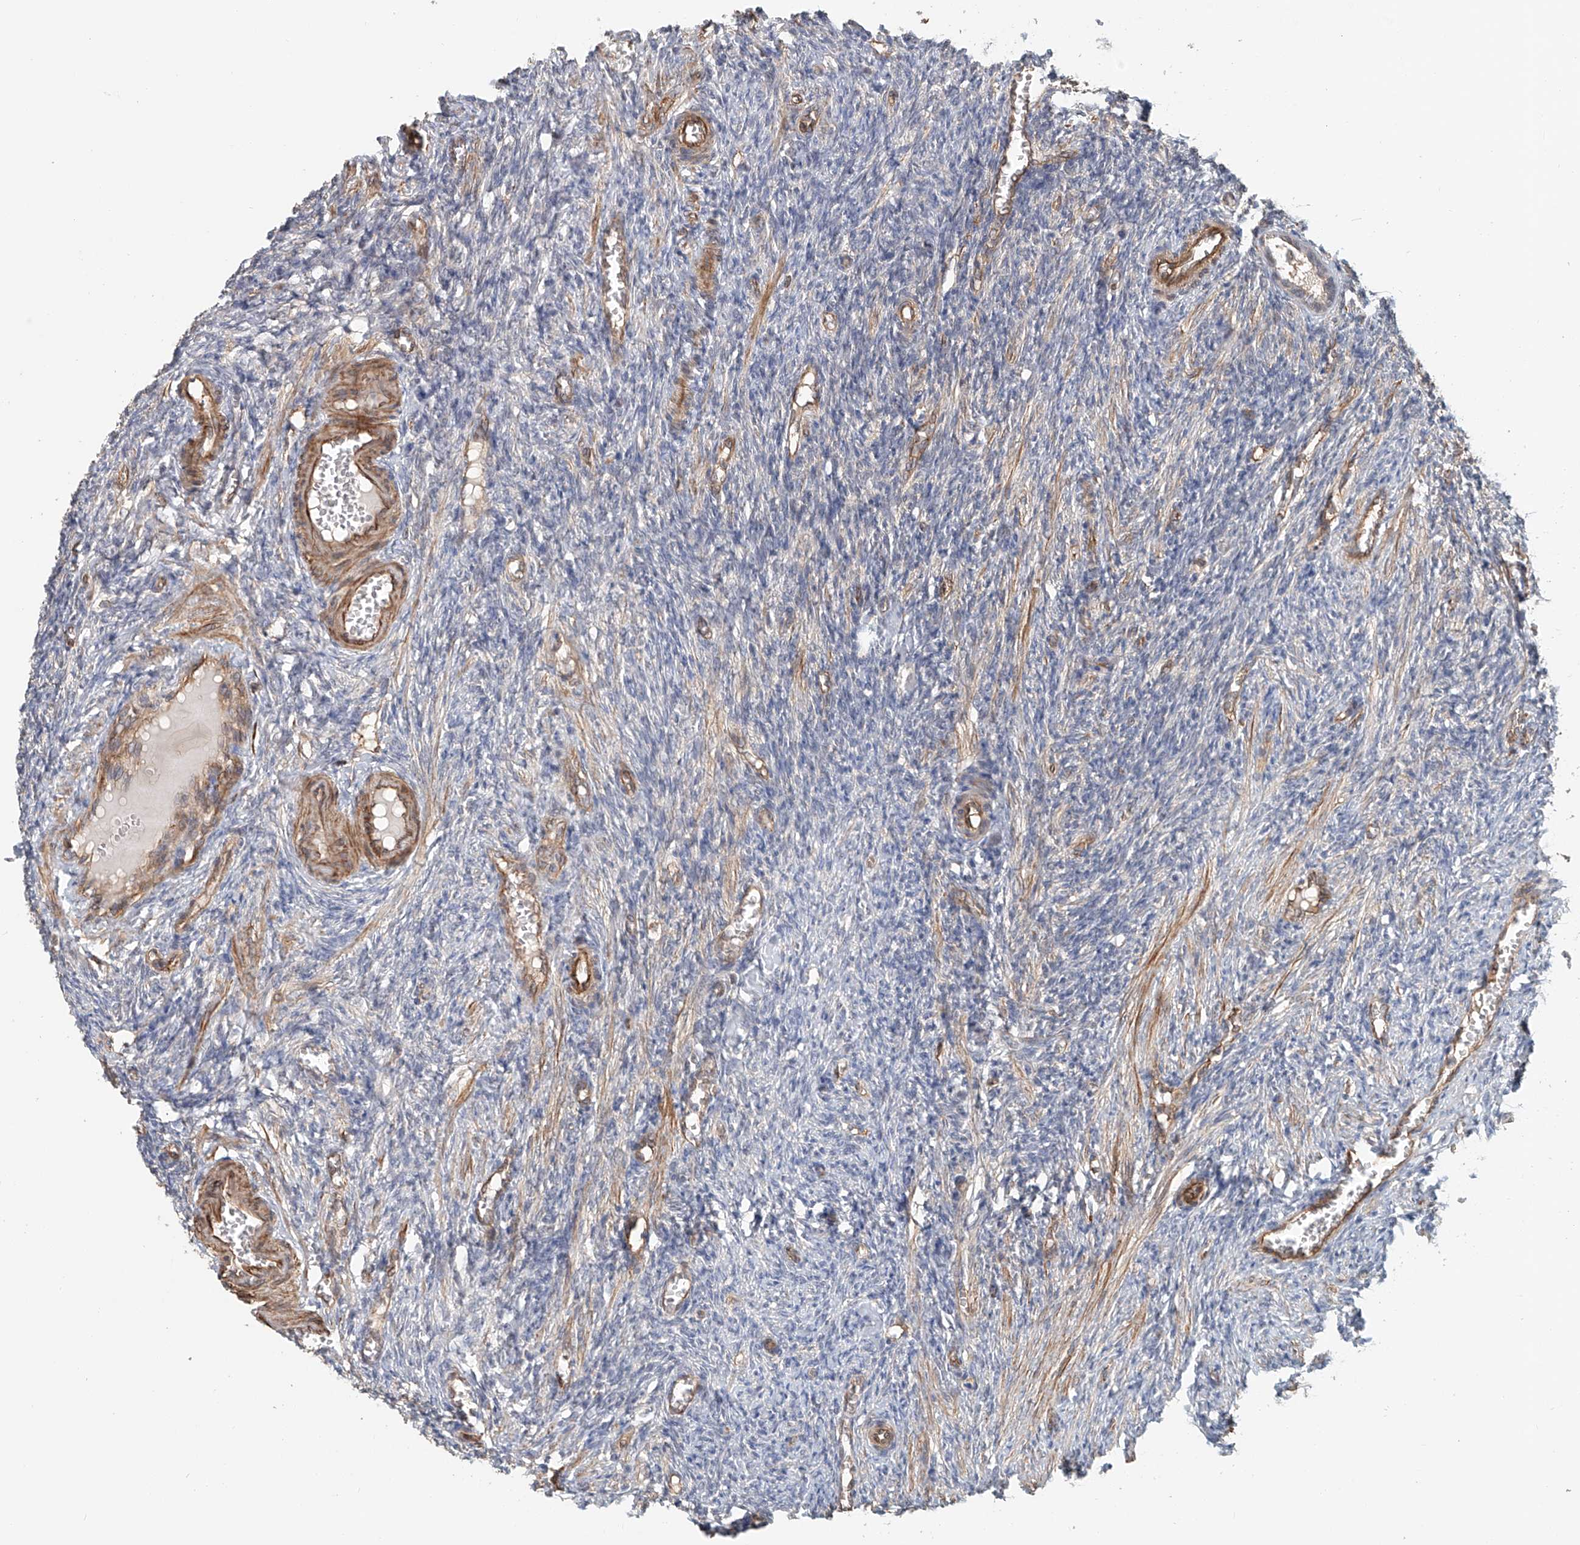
{"staining": {"intensity": "weak", "quantity": ">75%", "location": "cytoplasmic/membranous"}, "tissue": "ovary", "cell_type": "Follicle cells", "image_type": "normal", "snomed": [{"axis": "morphology", "description": "Normal tissue, NOS"}, {"axis": "topography", "description": "Ovary"}], "caption": "This is an image of immunohistochemistry staining of benign ovary, which shows weak staining in the cytoplasmic/membranous of follicle cells.", "gene": "FRYL", "patient": {"sex": "female", "age": 27}}